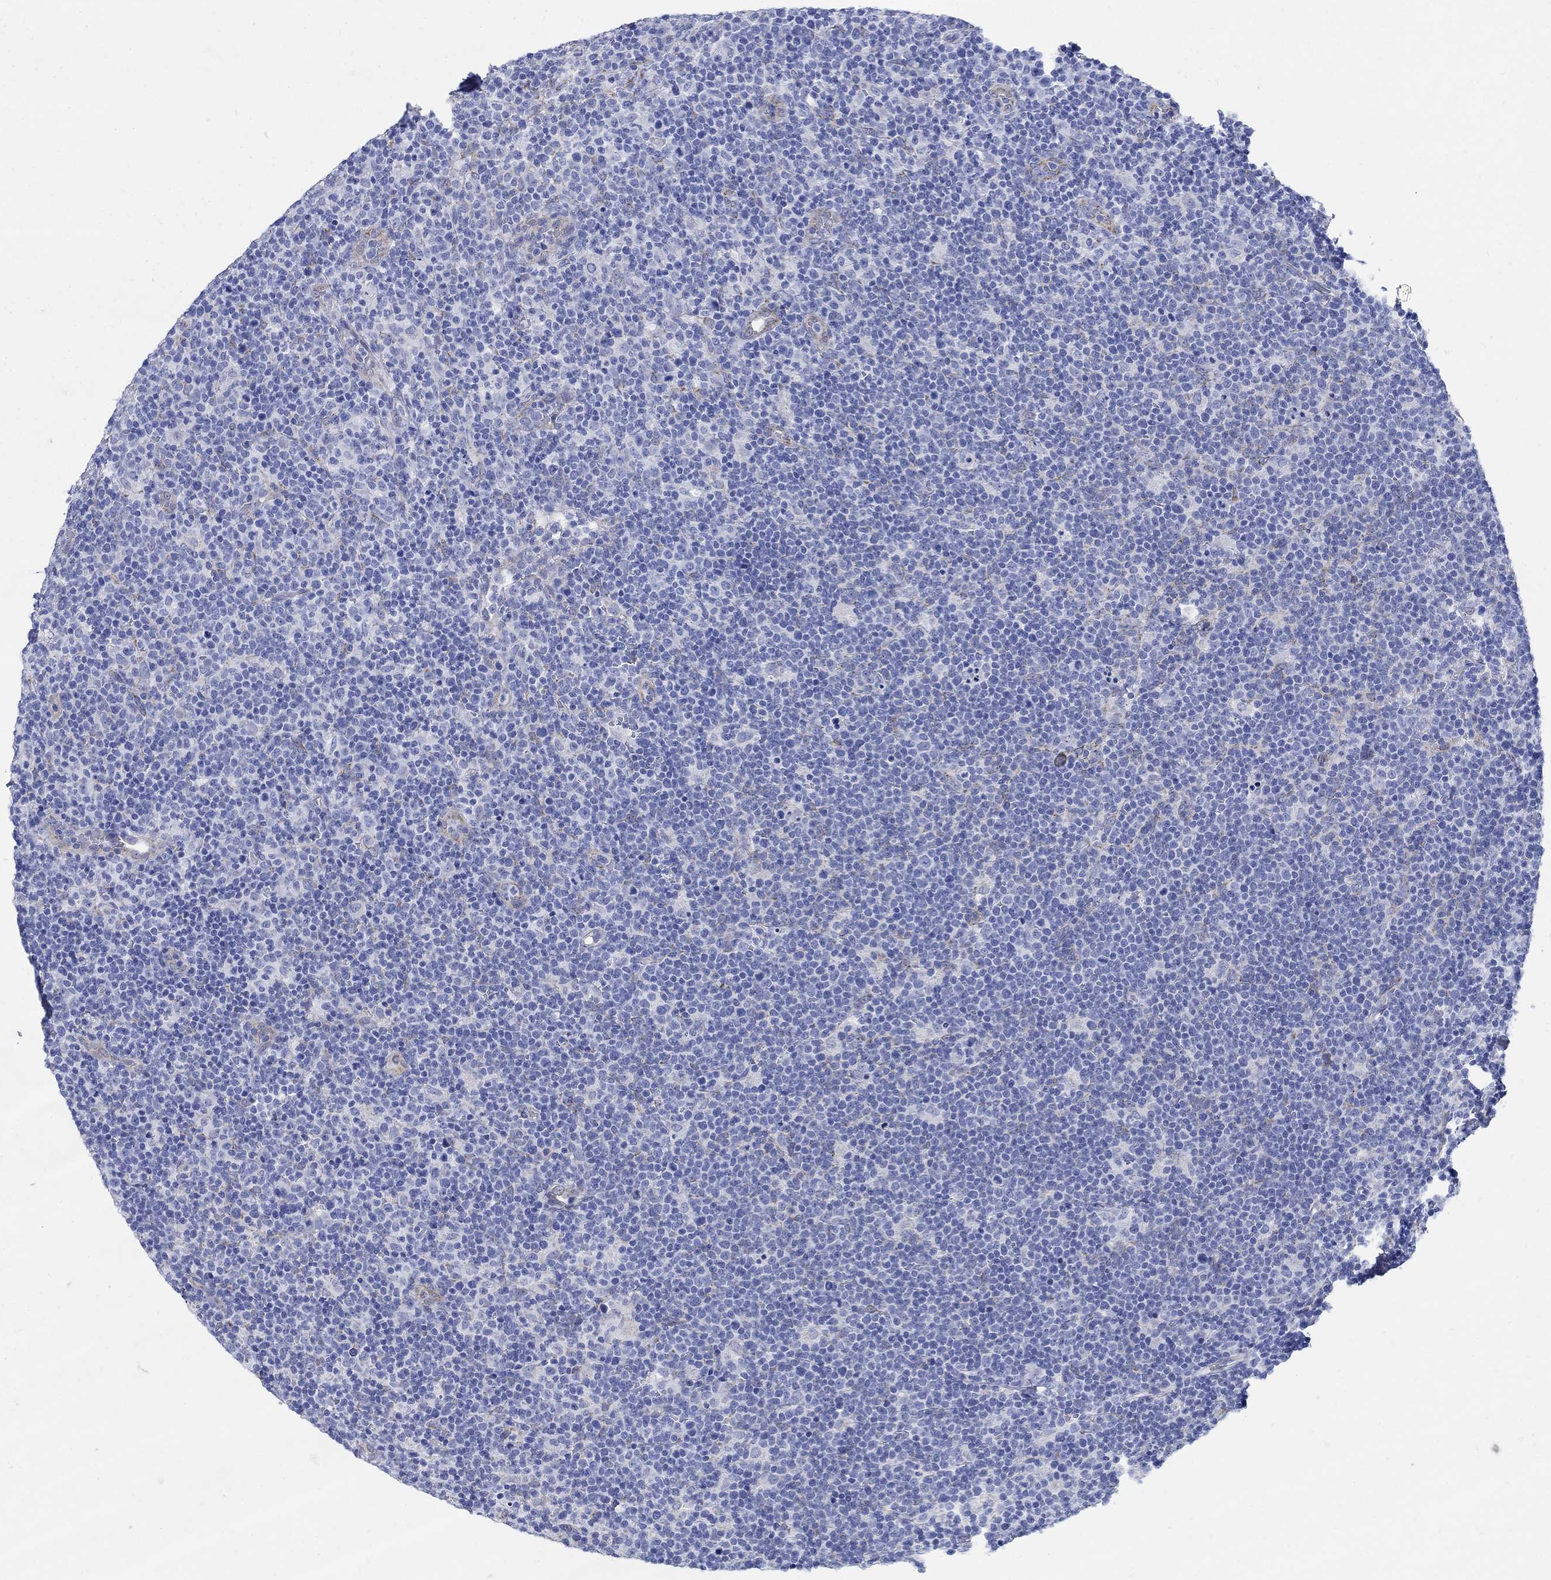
{"staining": {"intensity": "negative", "quantity": "none", "location": "none"}, "tissue": "lymphoma", "cell_type": "Tumor cells", "image_type": "cancer", "snomed": [{"axis": "morphology", "description": "Malignant lymphoma, non-Hodgkin's type, High grade"}, {"axis": "topography", "description": "Lymph node"}], "caption": "IHC micrograph of human malignant lymphoma, non-Hodgkin's type (high-grade) stained for a protein (brown), which exhibits no expression in tumor cells.", "gene": "ZDHHC14", "patient": {"sex": "male", "age": 61}}